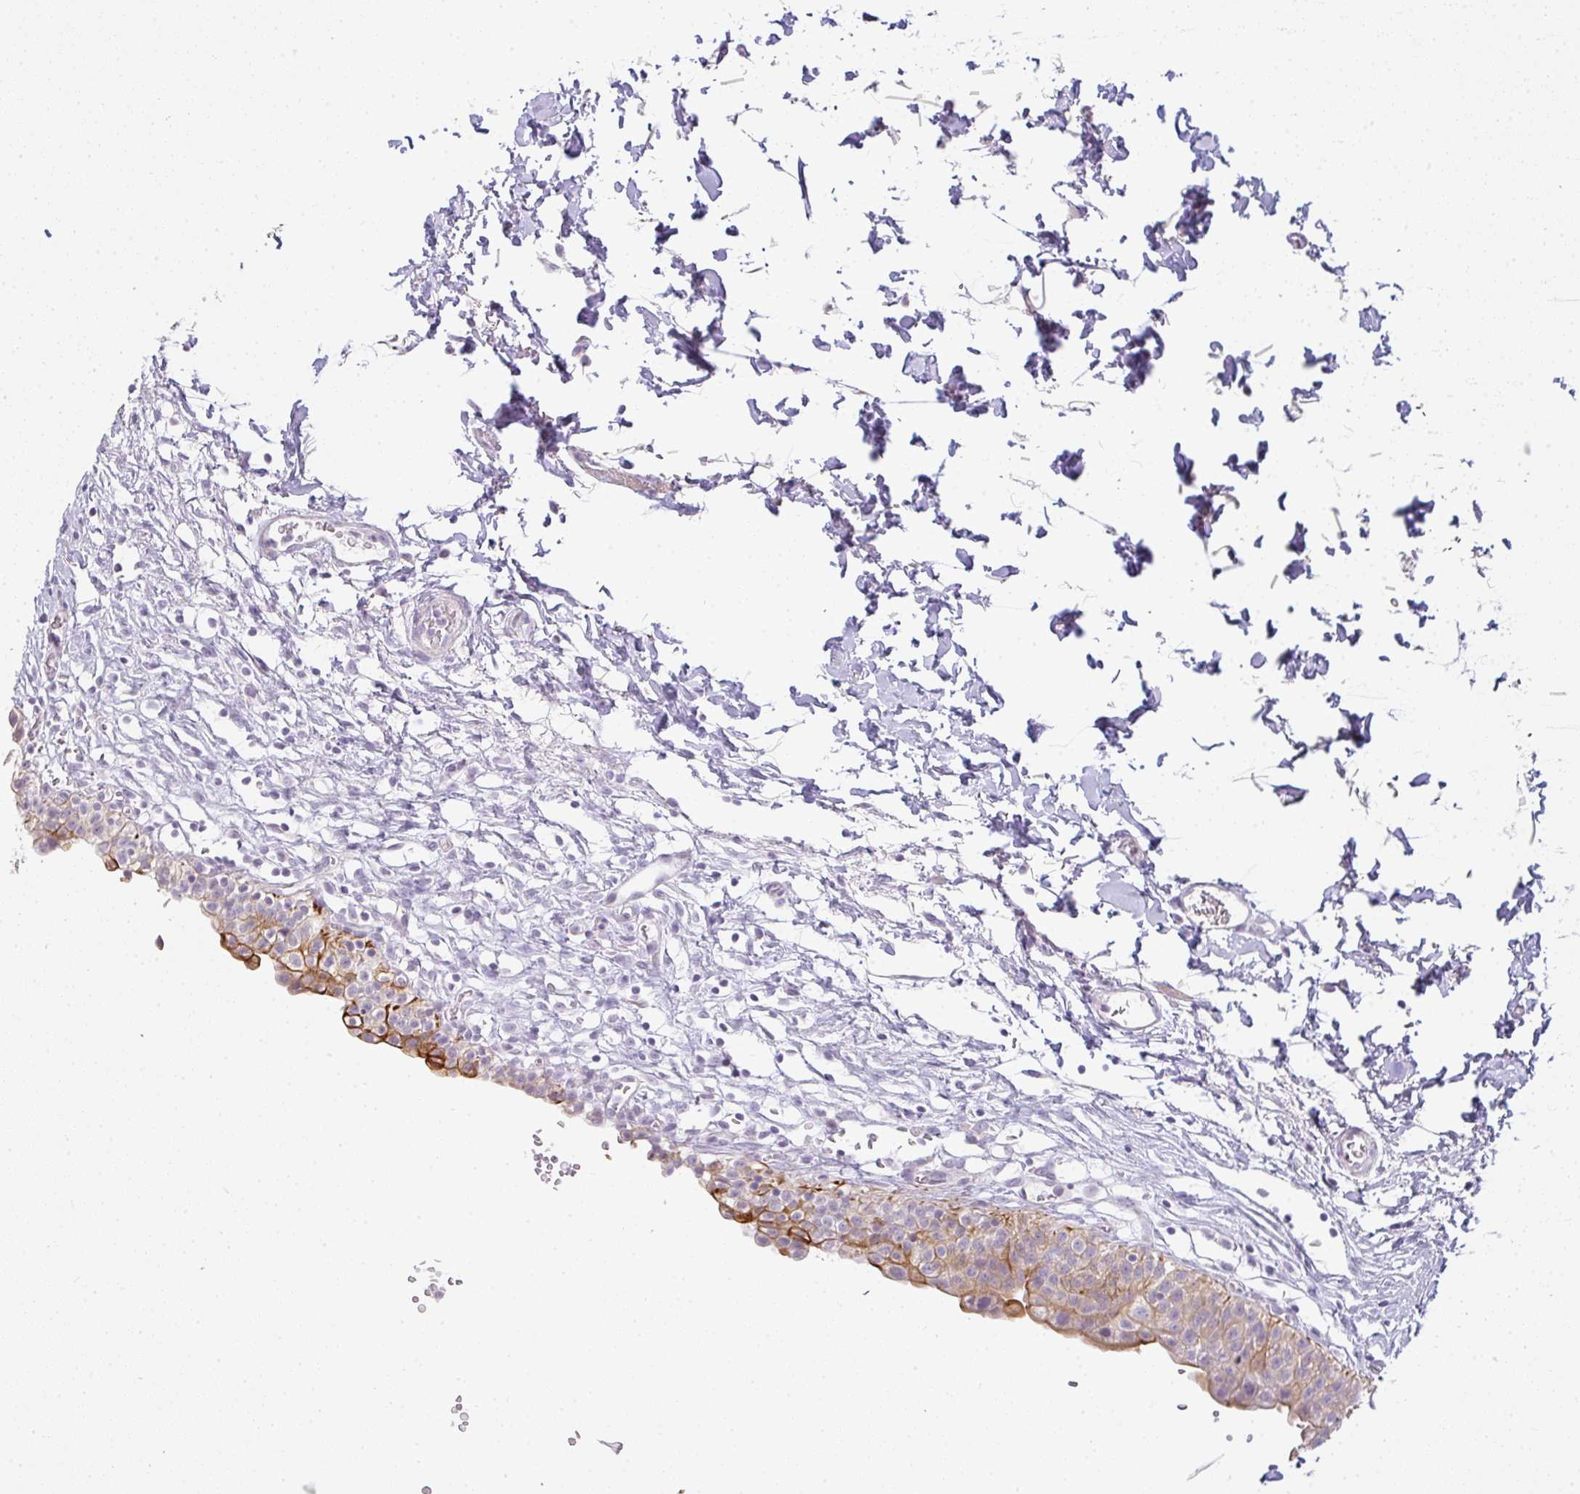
{"staining": {"intensity": "moderate", "quantity": ">75%", "location": "cytoplasmic/membranous"}, "tissue": "urinary bladder", "cell_type": "Urothelial cells", "image_type": "normal", "snomed": [{"axis": "morphology", "description": "Normal tissue, NOS"}, {"axis": "topography", "description": "Urinary bladder"}, {"axis": "topography", "description": "Peripheral nerve tissue"}], "caption": "Urinary bladder stained for a protein demonstrates moderate cytoplasmic/membranous positivity in urothelial cells. Nuclei are stained in blue.", "gene": "SIRPB2", "patient": {"sex": "male", "age": 55}}